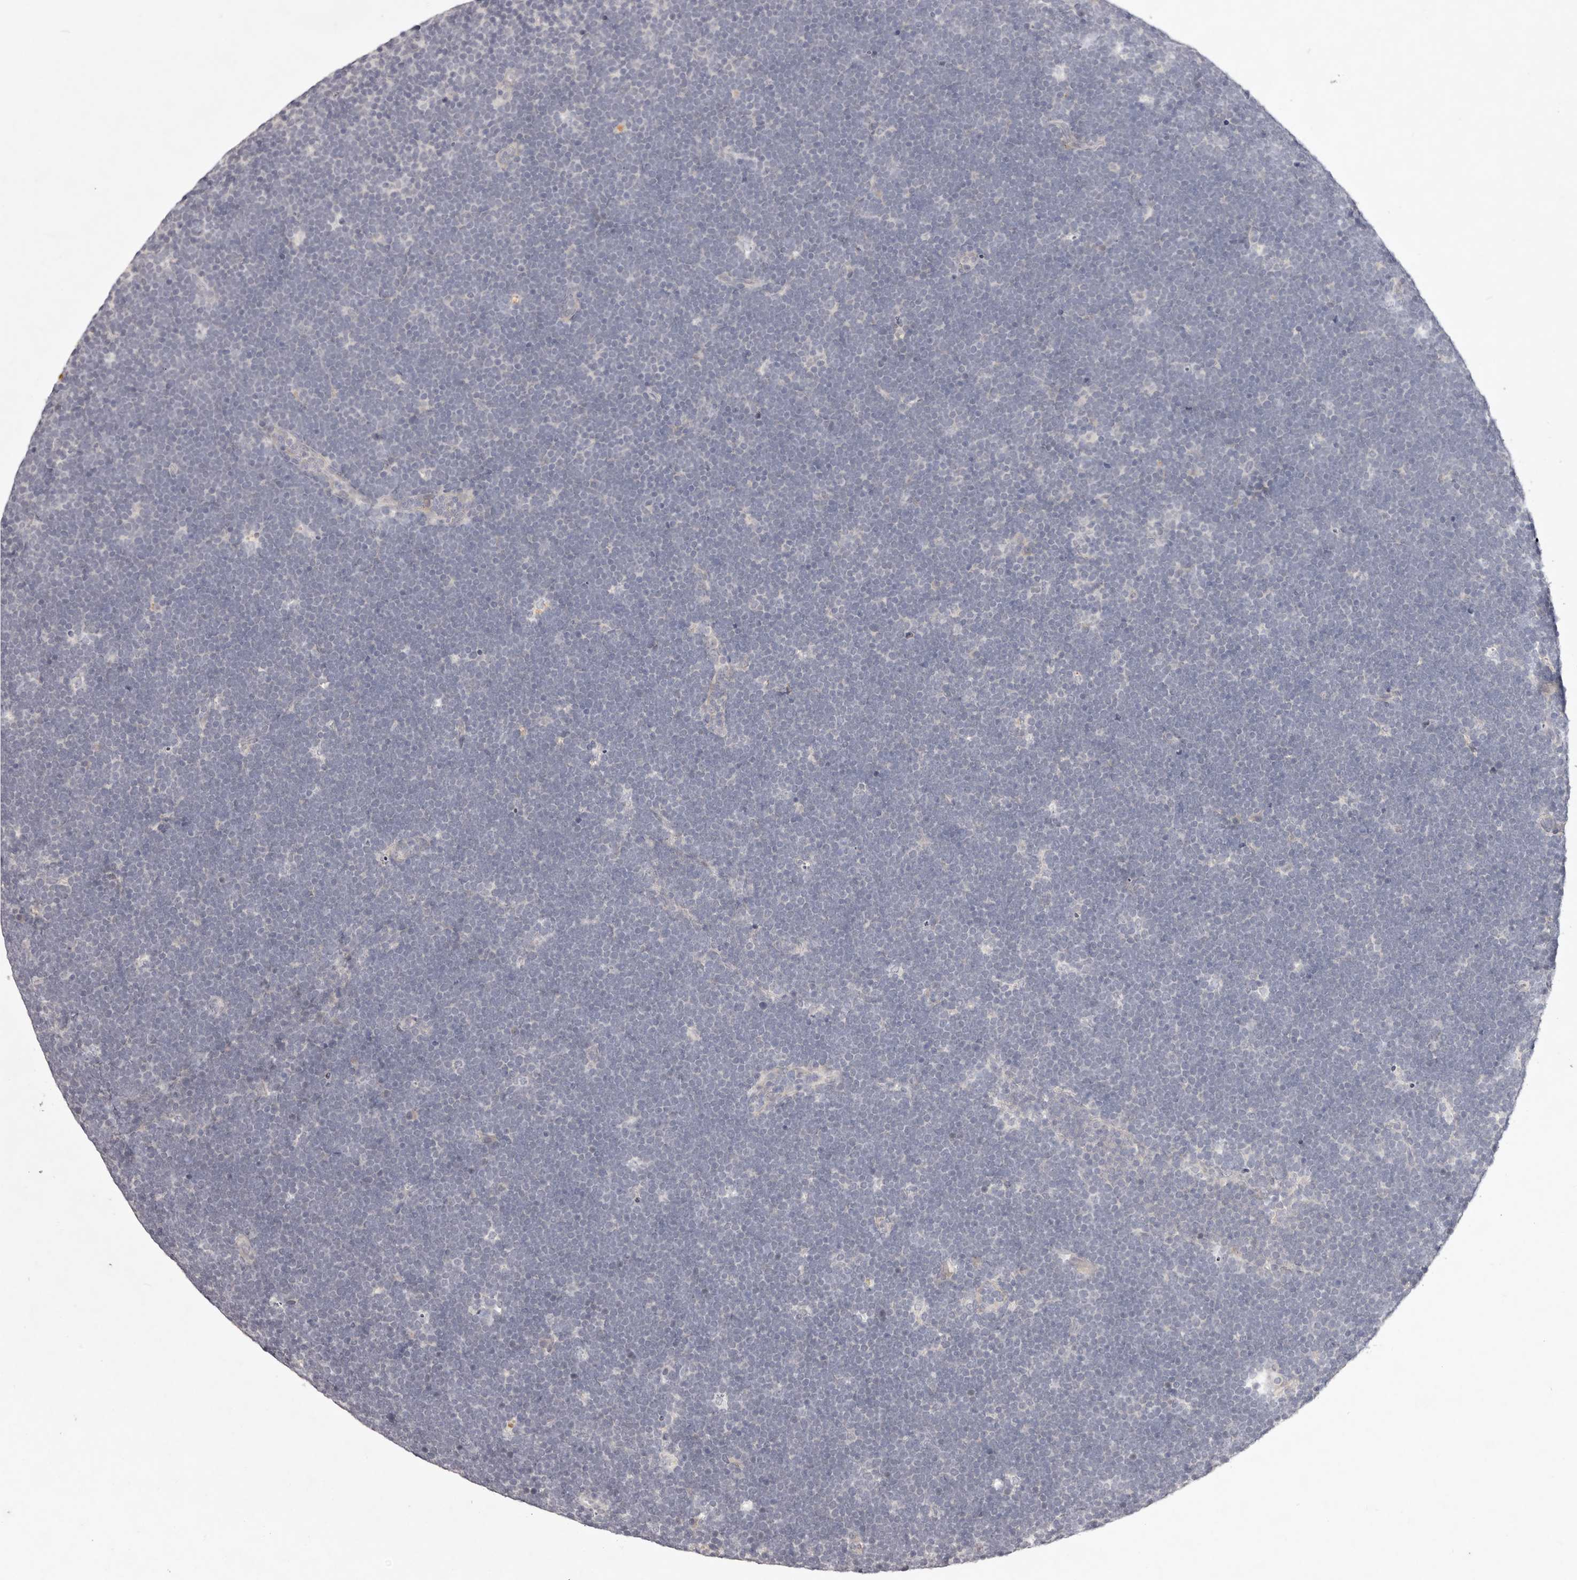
{"staining": {"intensity": "negative", "quantity": "none", "location": "none"}, "tissue": "lymphoma", "cell_type": "Tumor cells", "image_type": "cancer", "snomed": [{"axis": "morphology", "description": "Malignant lymphoma, non-Hodgkin's type, High grade"}, {"axis": "topography", "description": "Lymph node"}], "caption": "This image is of high-grade malignant lymphoma, non-Hodgkin's type stained with immunohistochemistry to label a protein in brown with the nuclei are counter-stained blue. There is no expression in tumor cells.", "gene": "GARNL3", "patient": {"sex": "male", "age": 13}}